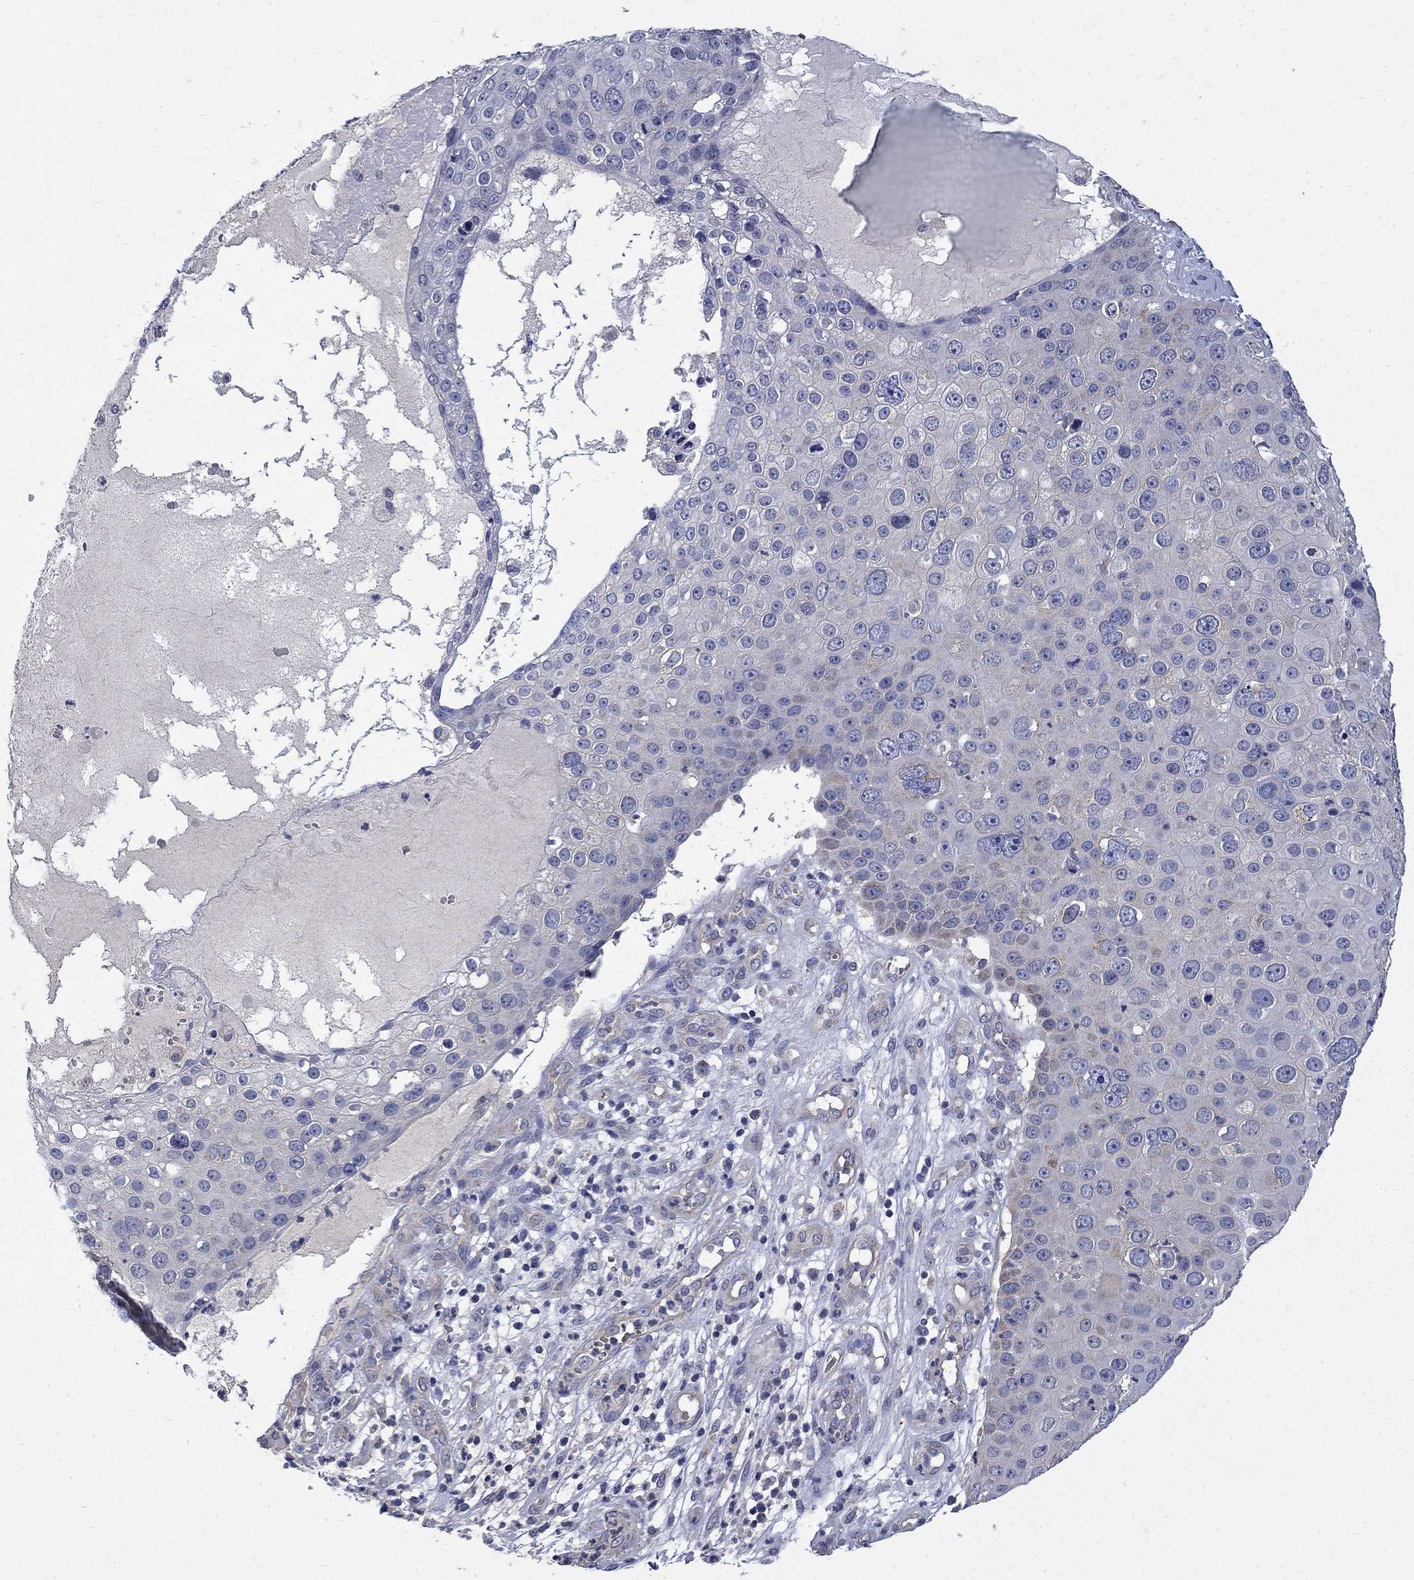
{"staining": {"intensity": "negative", "quantity": "none", "location": "none"}, "tissue": "skin cancer", "cell_type": "Tumor cells", "image_type": "cancer", "snomed": [{"axis": "morphology", "description": "Squamous cell carcinoma, NOS"}, {"axis": "topography", "description": "Skin"}], "caption": "Tumor cells show no significant protein positivity in squamous cell carcinoma (skin).", "gene": "HSPA12A", "patient": {"sex": "male", "age": 71}}